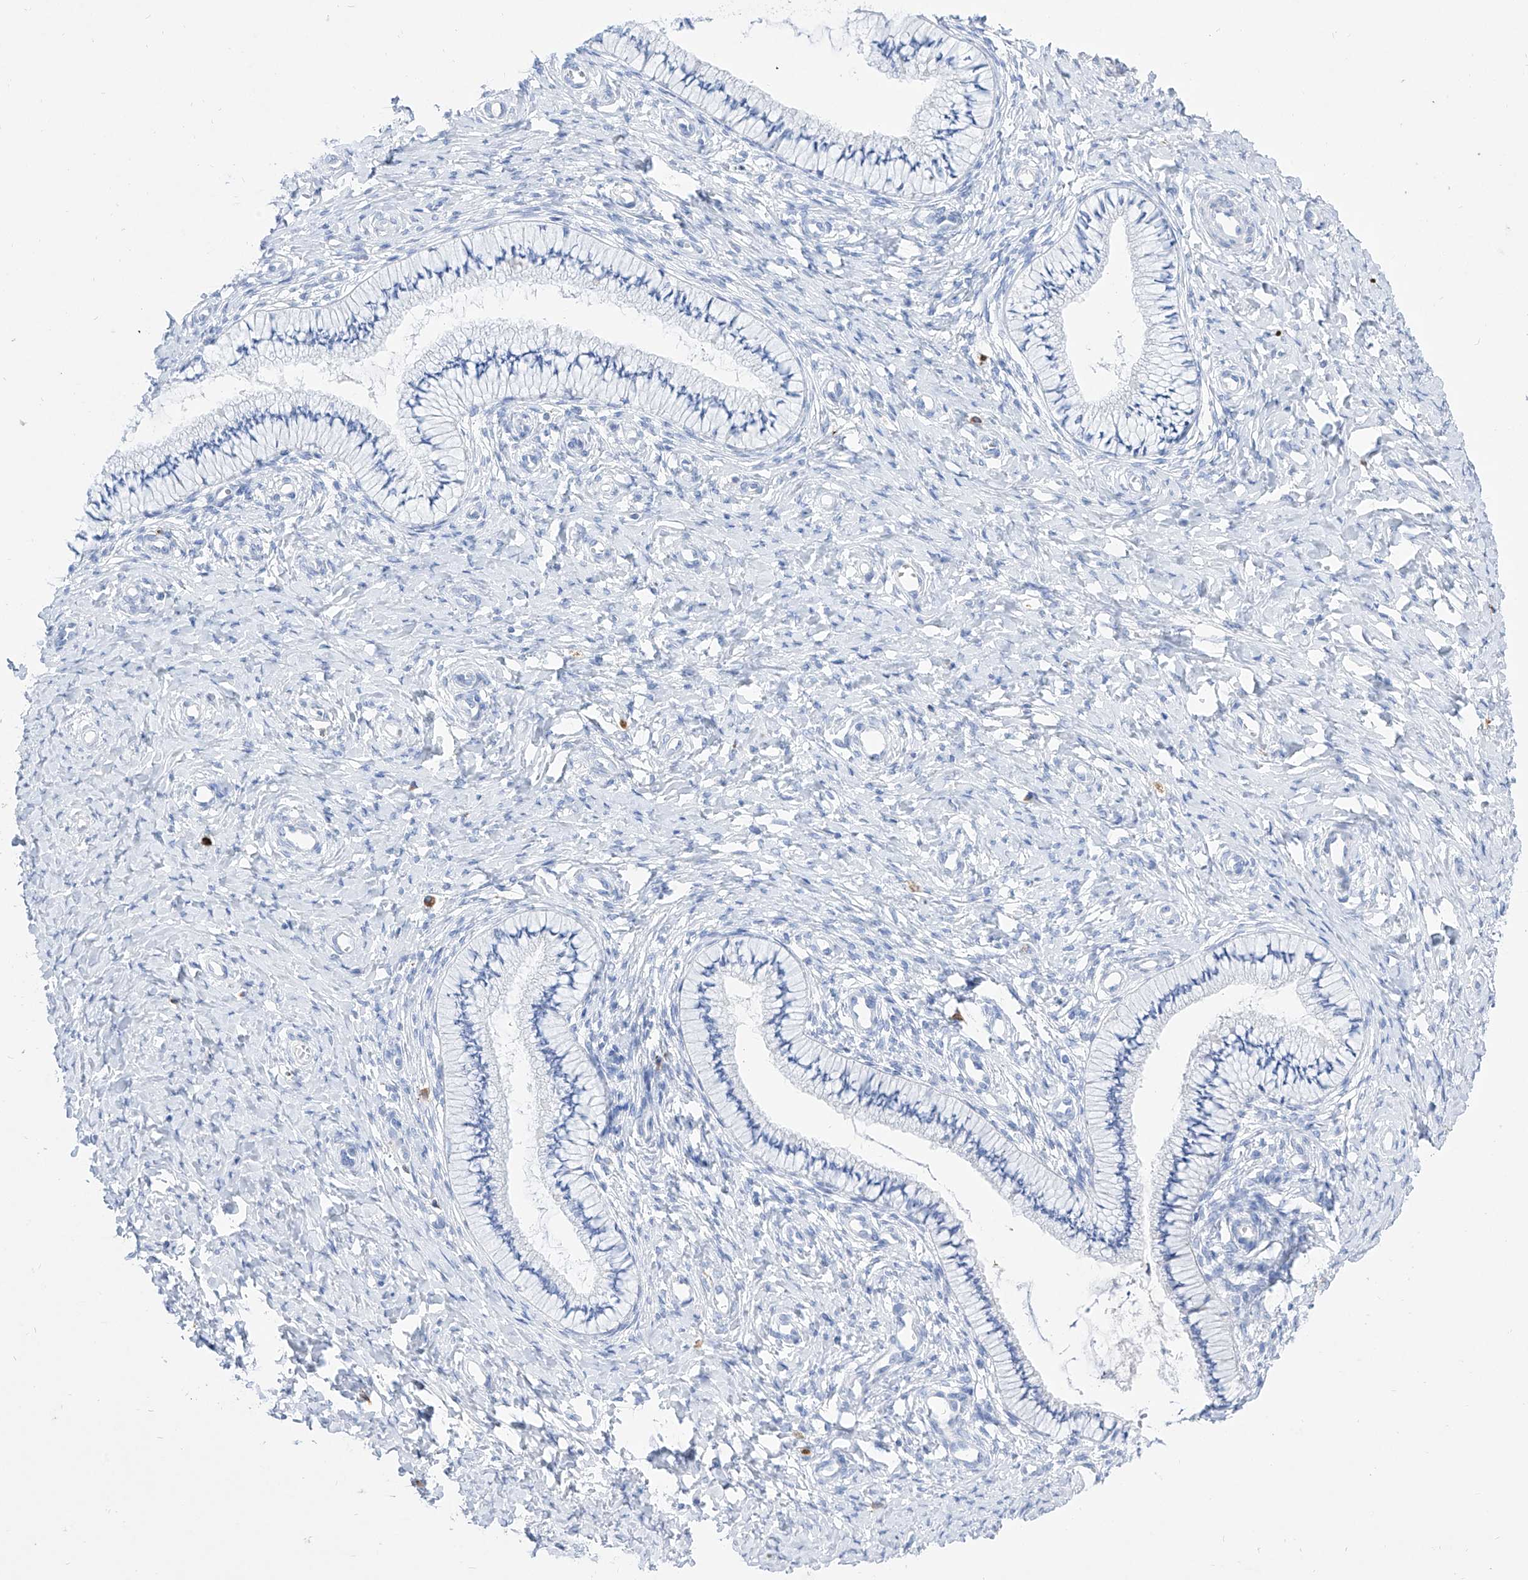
{"staining": {"intensity": "negative", "quantity": "none", "location": "none"}, "tissue": "cervix", "cell_type": "Glandular cells", "image_type": "normal", "snomed": [{"axis": "morphology", "description": "Normal tissue, NOS"}, {"axis": "topography", "description": "Cervix"}], "caption": "DAB immunohistochemical staining of benign human cervix shows no significant staining in glandular cells.", "gene": "TM7SF2", "patient": {"sex": "female", "age": 36}}